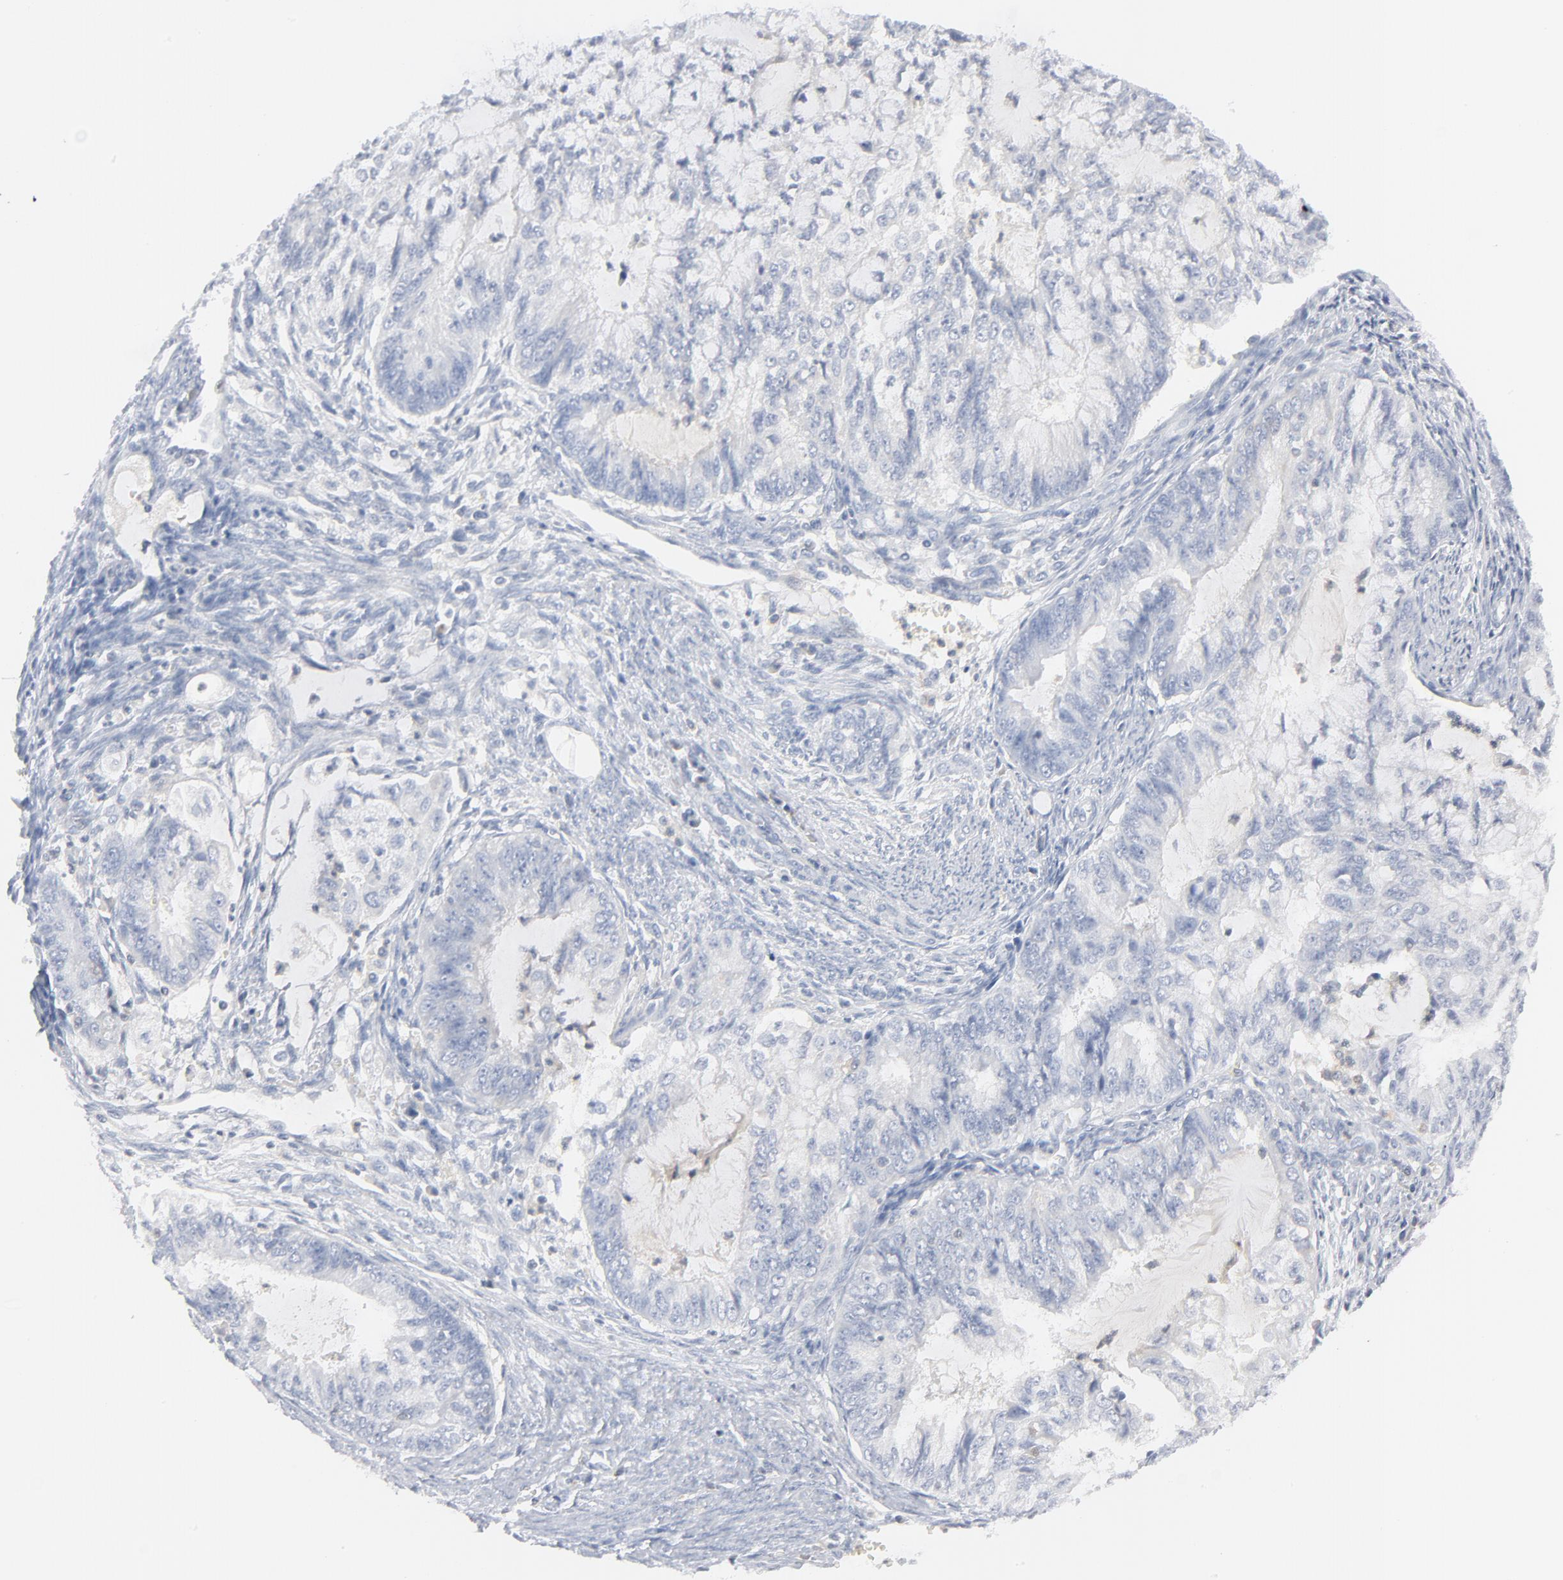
{"staining": {"intensity": "negative", "quantity": "none", "location": "none"}, "tissue": "endometrial cancer", "cell_type": "Tumor cells", "image_type": "cancer", "snomed": [{"axis": "morphology", "description": "Adenocarcinoma, NOS"}, {"axis": "topography", "description": "Endometrium"}], "caption": "DAB immunohistochemical staining of human endometrial cancer (adenocarcinoma) demonstrates no significant expression in tumor cells.", "gene": "PTK2B", "patient": {"sex": "female", "age": 75}}